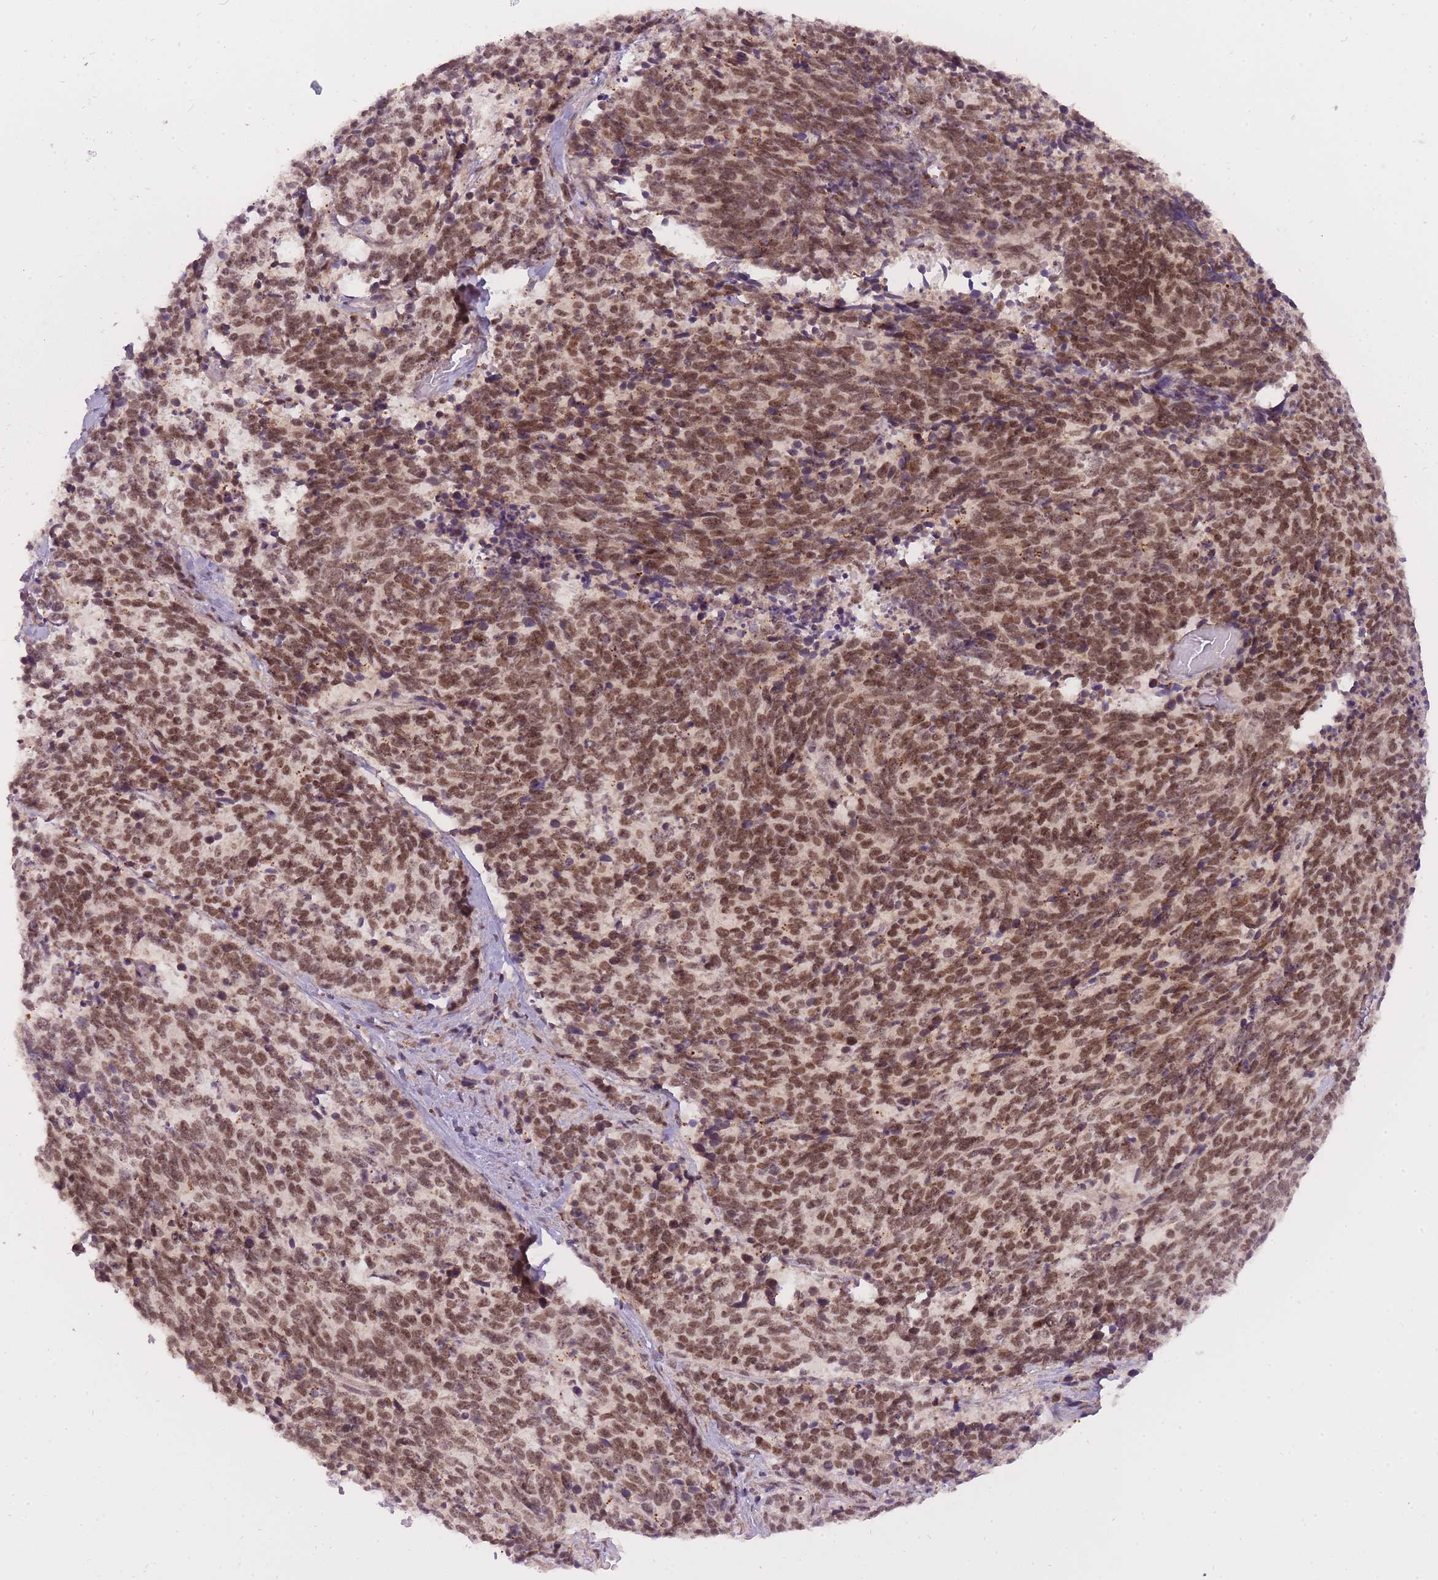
{"staining": {"intensity": "moderate", "quantity": ">75%", "location": "nuclear"}, "tissue": "cervical cancer", "cell_type": "Tumor cells", "image_type": "cancer", "snomed": [{"axis": "morphology", "description": "Squamous cell carcinoma, NOS"}, {"axis": "topography", "description": "Cervix"}], "caption": "There is medium levels of moderate nuclear positivity in tumor cells of cervical cancer (squamous cell carcinoma), as demonstrated by immunohistochemical staining (brown color).", "gene": "TIGD1", "patient": {"sex": "female", "age": 29}}